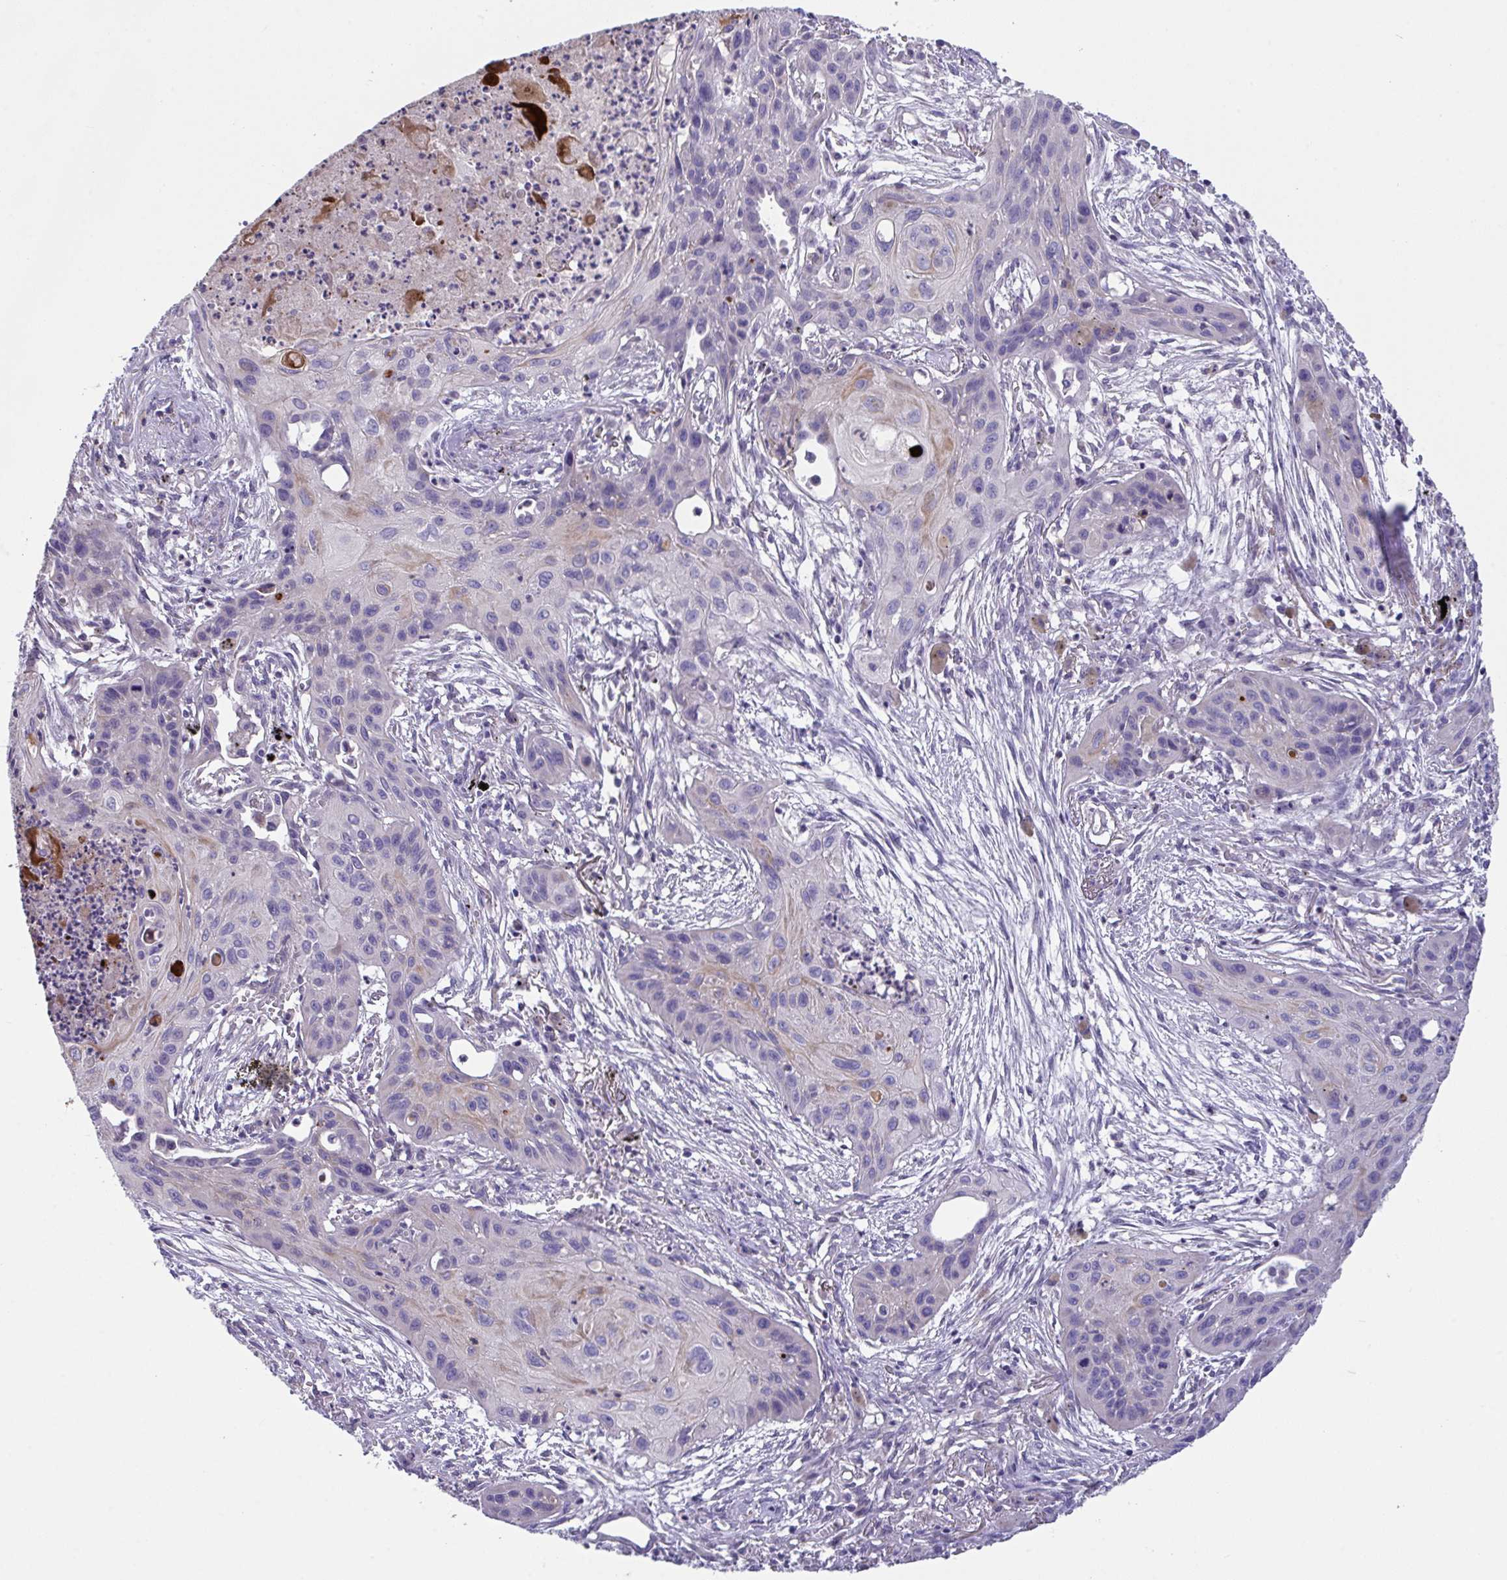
{"staining": {"intensity": "negative", "quantity": "none", "location": "none"}, "tissue": "lung cancer", "cell_type": "Tumor cells", "image_type": "cancer", "snomed": [{"axis": "morphology", "description": "Squamous cell carcinoma, NOS"}, {"axis": "topography", "description": "Lung"}], "caption": "Tumor cells show no significant expression in lung cancer (squamous cell carcinoma).", "gene": "RHOXF1", "patient": {"sex": "male", "age": 71}}